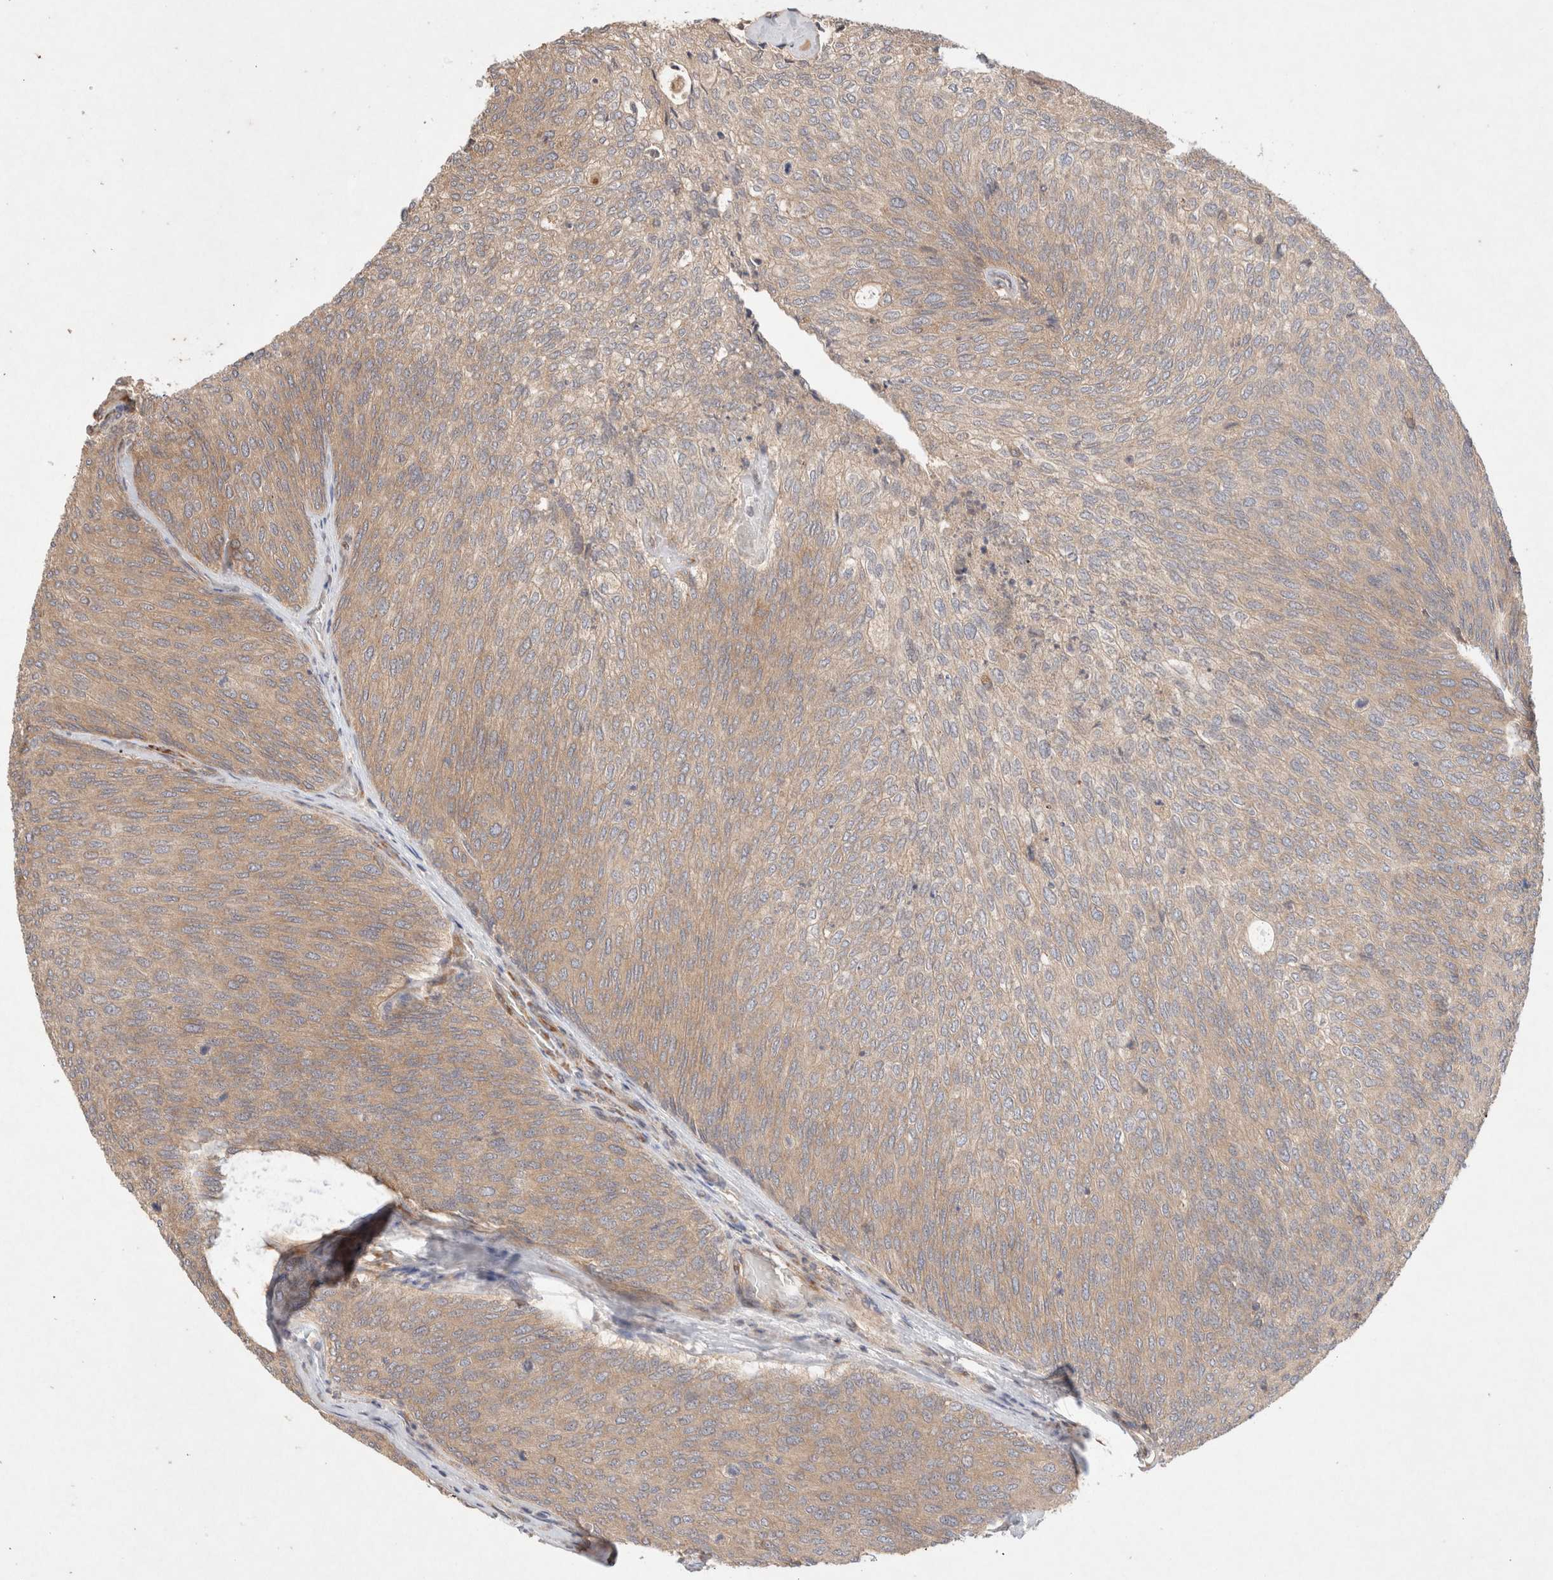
{"staining": {"intensity": "weak", "quantity": ">75%", "location": "cytoplasmic/membranous"}, "tissue": "urothelial cancer", "cell_type": "Tumor cells", "image_type": "cancer", "snomed": [{"axis": "morphology", "description": "Urothelial carcinoma, Low grade"}, {"axis": "topography", "description": "Urinary bladder"}], "caption": "About >75% of tumor cells in urothelial cancer demonstrate weak cytoplasmic/membranous protein staining as visualized by brown immunohistochemical staining.", "gene": "KLHL20", "patient": {"sex": "female", "age": 79}}